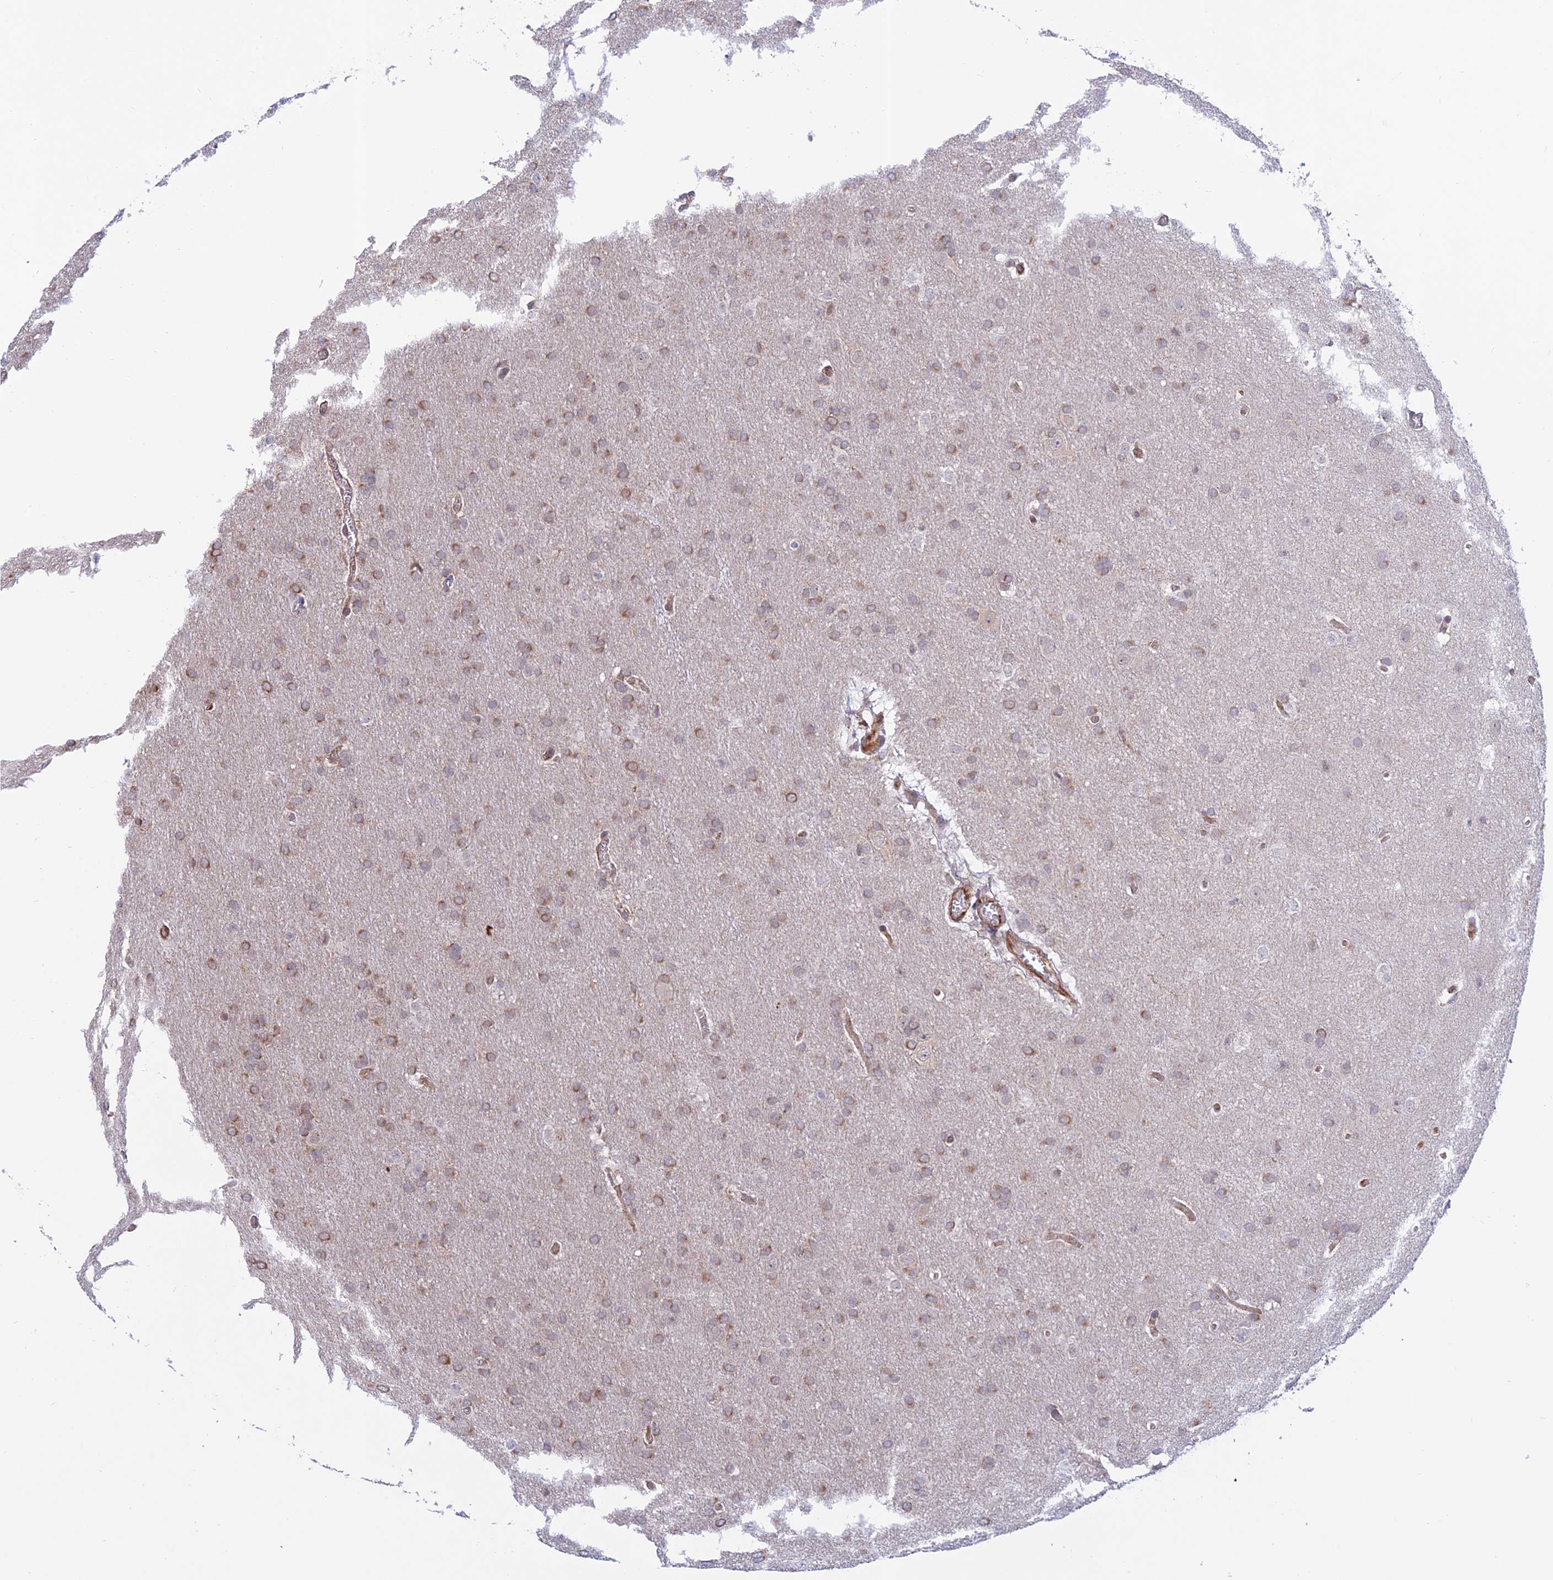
{"staining": {"intensity": "moderate", "quantity": ">75%", "location": "cytoplasmic/membranous"}, "tissue": "glioma", "cell_type": "Tumor cells", "image_type": "cancer", "snomed": [{"axis": "morphology", "description": "Glioma, malignant, Low grade"}, {"axis": "topography", "description": "Brain"}], "caption": "The immunohistochemical stain shows moderate cytoplasmic/membranous staining in tumor cells of malignant glioma (low-grade) tissue.", "gene": "PAGR1", "patient": {"sex": "female", "age": 32}}